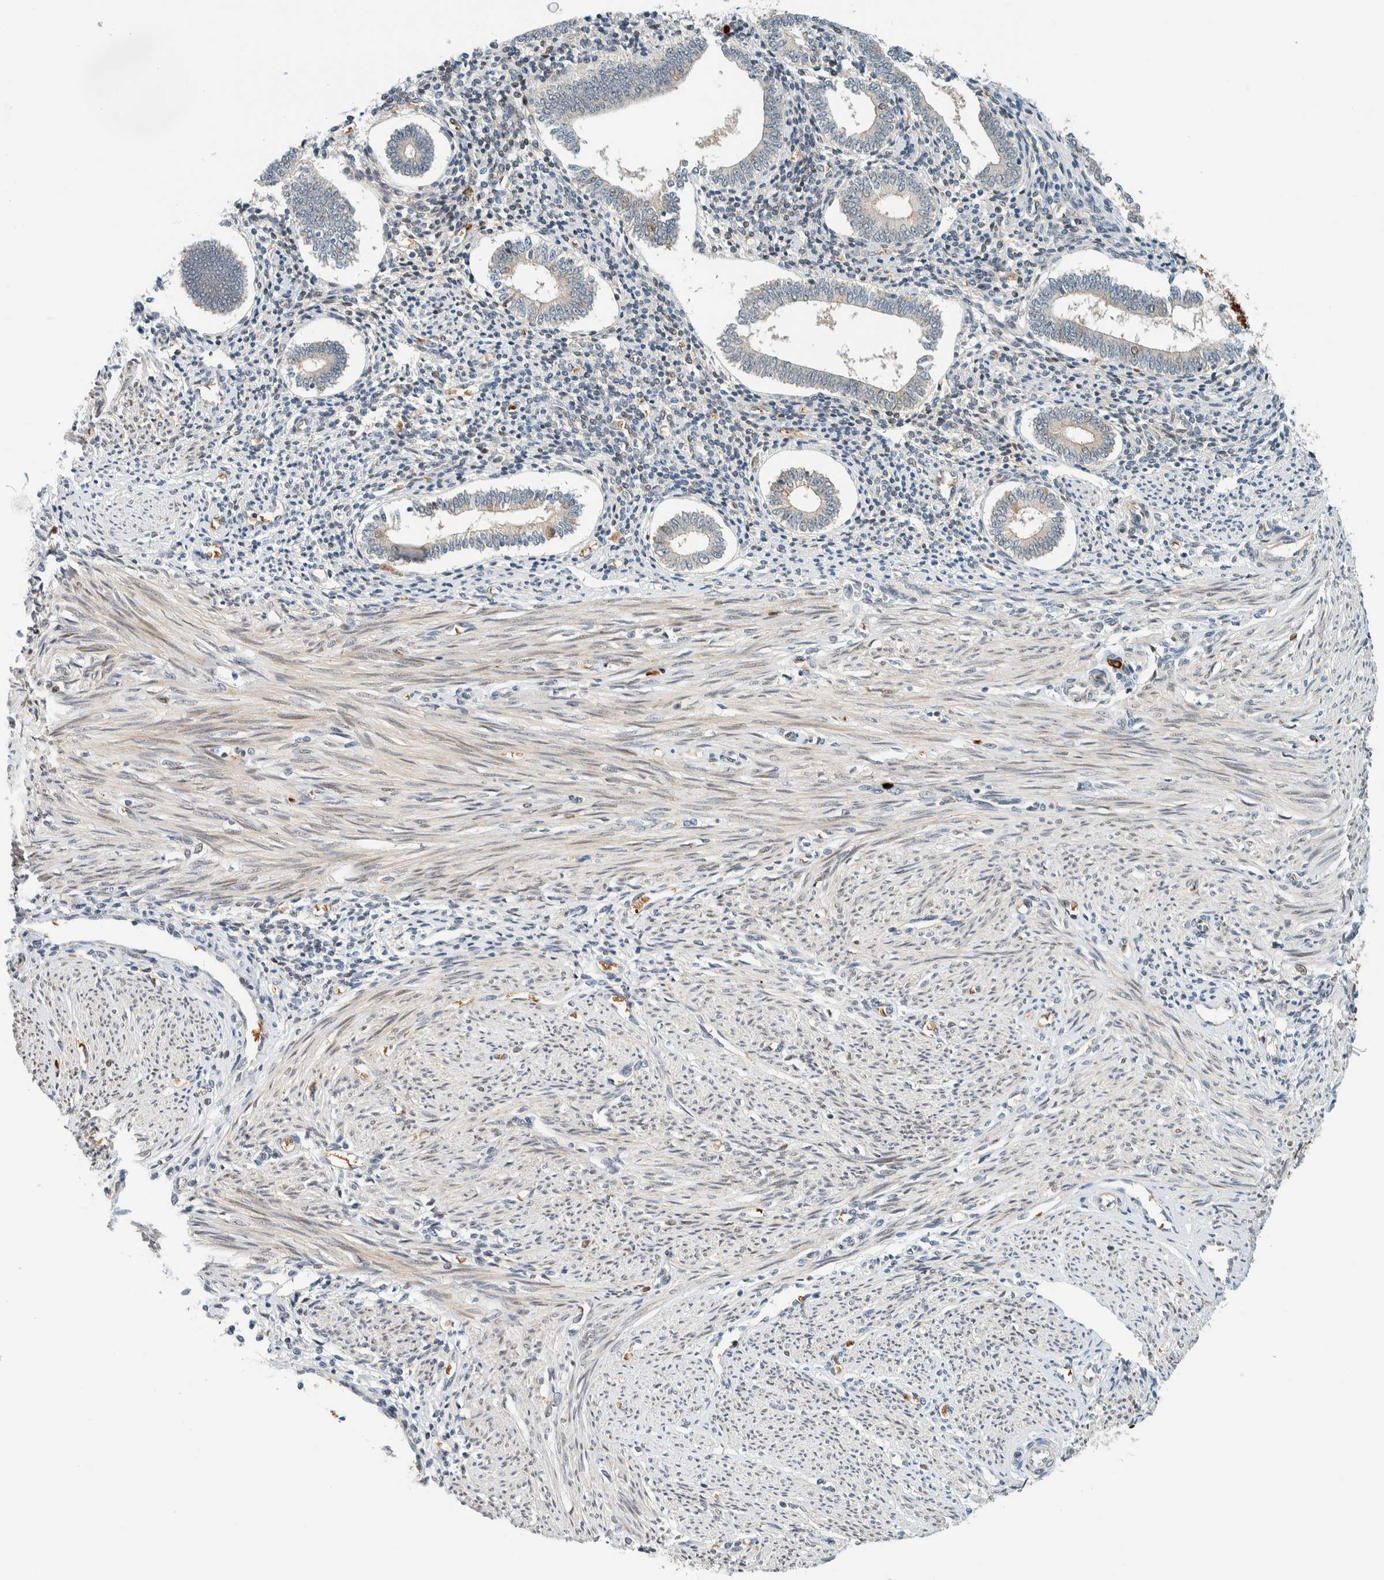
{"staining": {"intensity": "negative", "quantity": "none", "location": "none"}, "tissue": "endometrium", "cell_type": "Cells in endometrial stroma", "image_type": "normal", "snomed": [{"axis": "morphology", "description": "Normal tissue, NOS"}, {"axis": "topography", "description": "Endometrium"}], "caption": "Immunohistochemical staining of unremarkable human endometrium demonstrates no significant positivity in cells in endometrial stroma.", "gene": "TSTD2", "patient": {"sex": "female", "age": 42}}